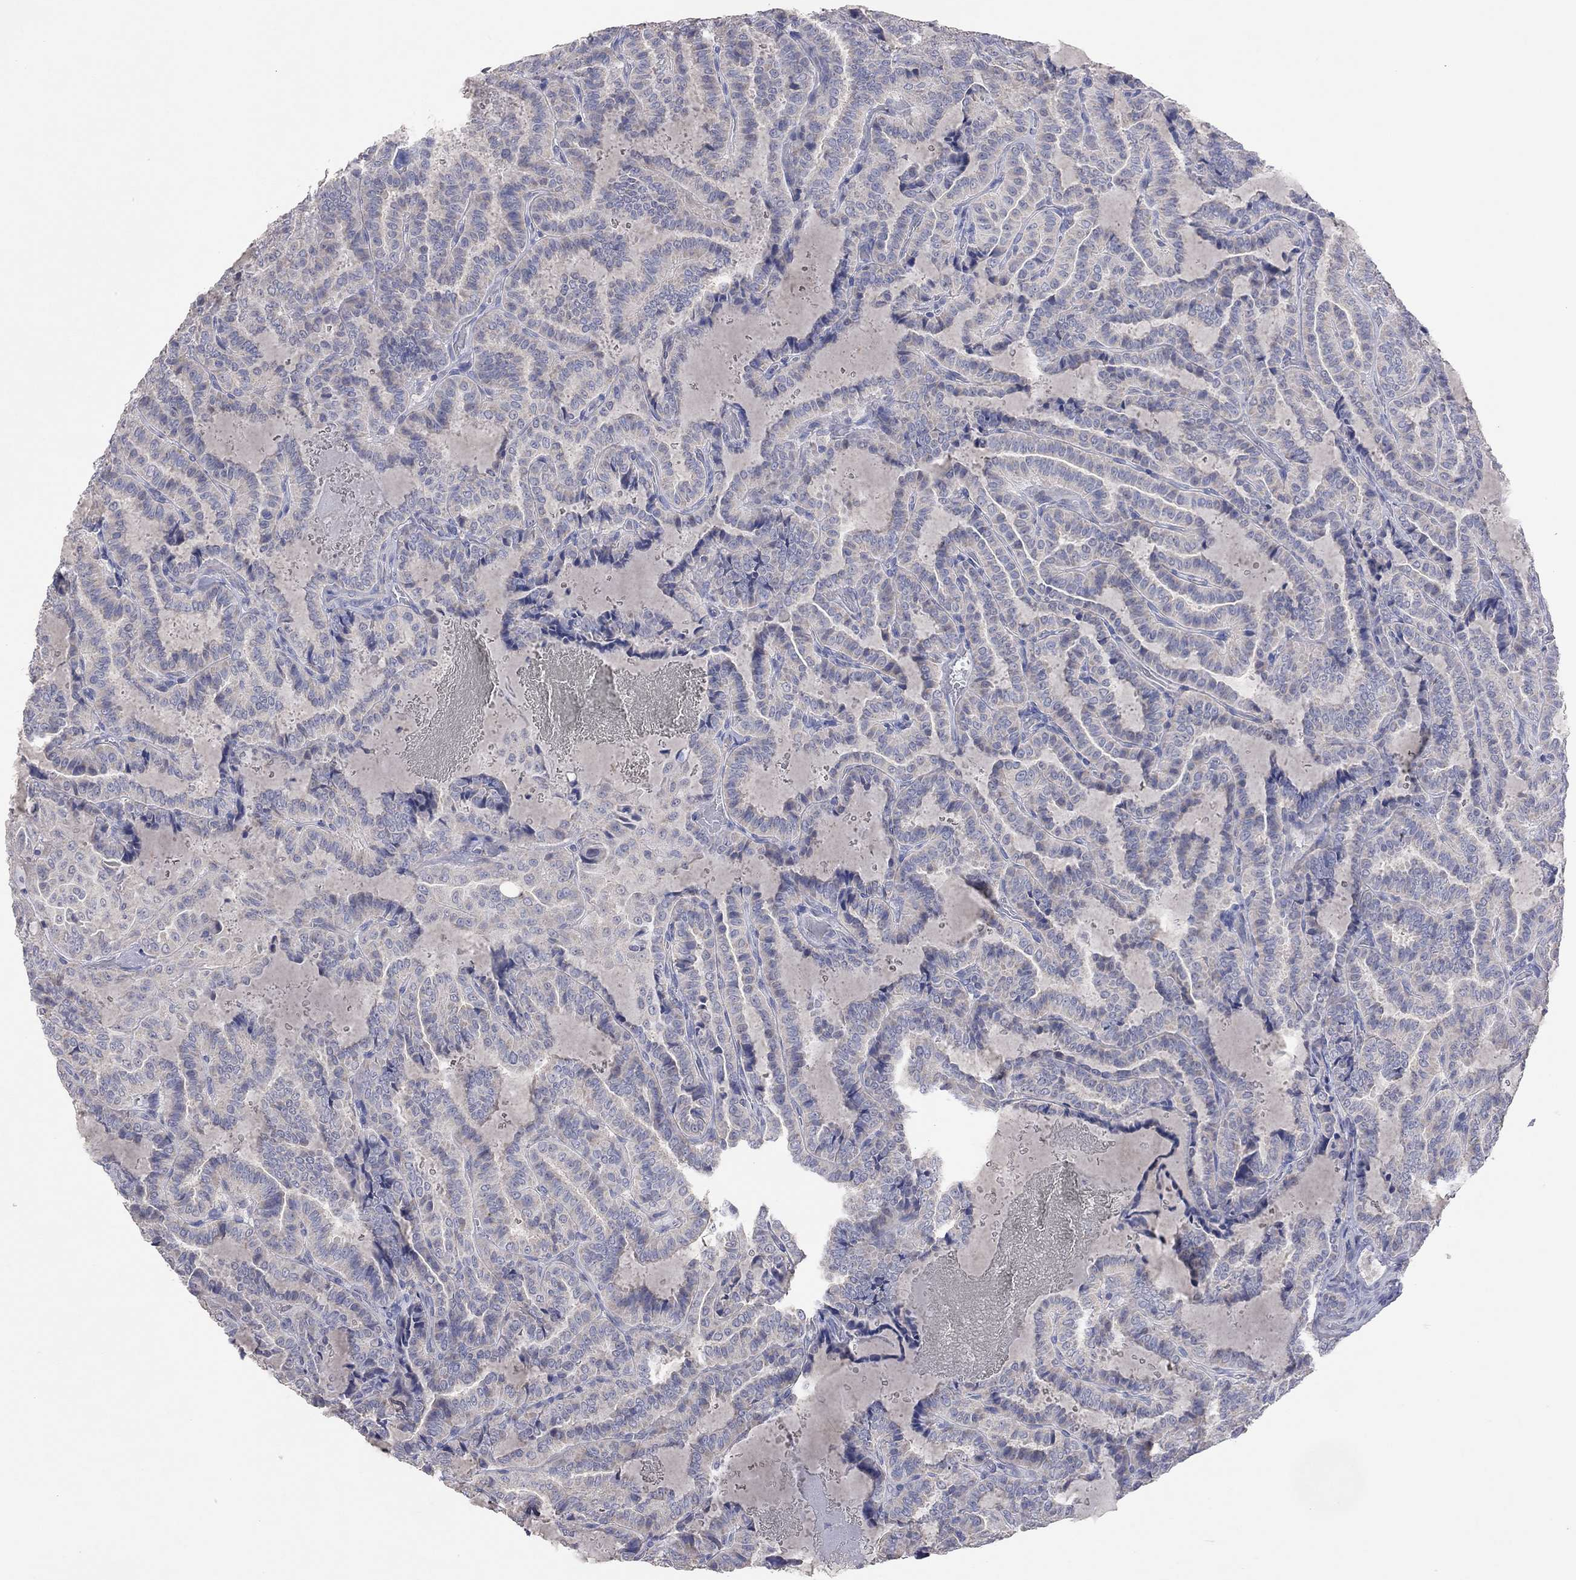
{"staining": {"intensity": "negative", "quantity": "none", "location": "none"}, "tissue": "thyroid cancer", "cell_type": "Tumor cells", "image_type": "cancer", "snomed": [{"axis": "morphology", "description": "Papillary adenocarcinoma, NOS"}, {"axis": "topography", "description": "Thyroid gland"}], "caption": "IHC photomicrograph of thyroid papillary adenocarcinoma stained for a protein (brown), which shows no staining in tumor cells. (DAB (3,3'-diaminobenzidine) immunohistochemistry (IHC) with hematoxylin counter stain).", "gene": "MMP13", "patient": {"sex": "female", "age": 39}}